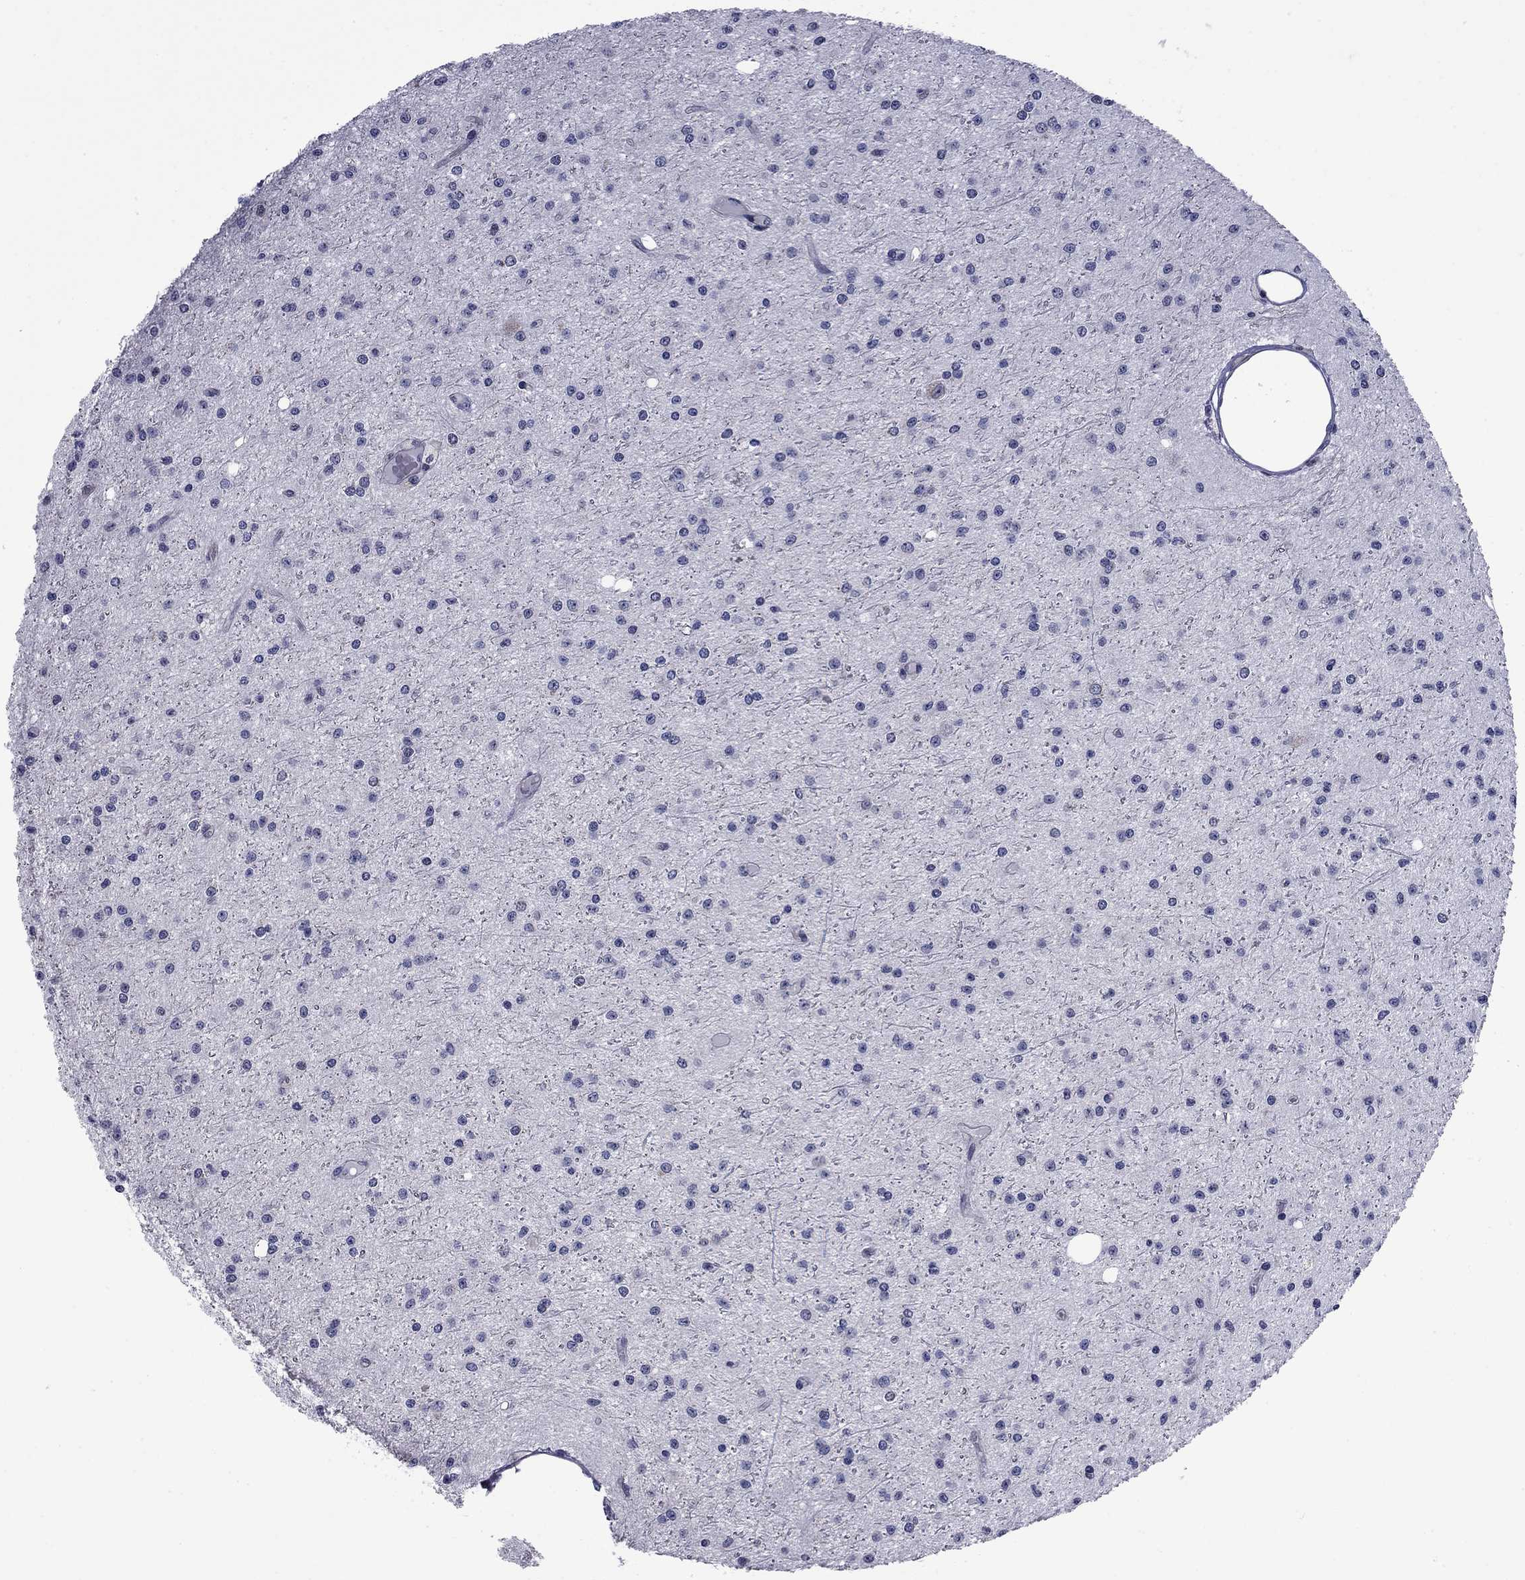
{"staining": {"intensity": "negative", "quantity": "none", "location": "none"}, "tissue": "glioma", "cell_type": "Tumor cells", "image_type": "cancer", "snomed": [{"axis": "morphology", "description": "Glioma, malignant, Low grade"}, {"axis": "topography", "description": "Brain"}], "caption": "Human glioma stained for a protein using IHC displays no positivity in tumor cells.", "gene": "HTR4", "patient": {"sex": "male", "age": 27}}